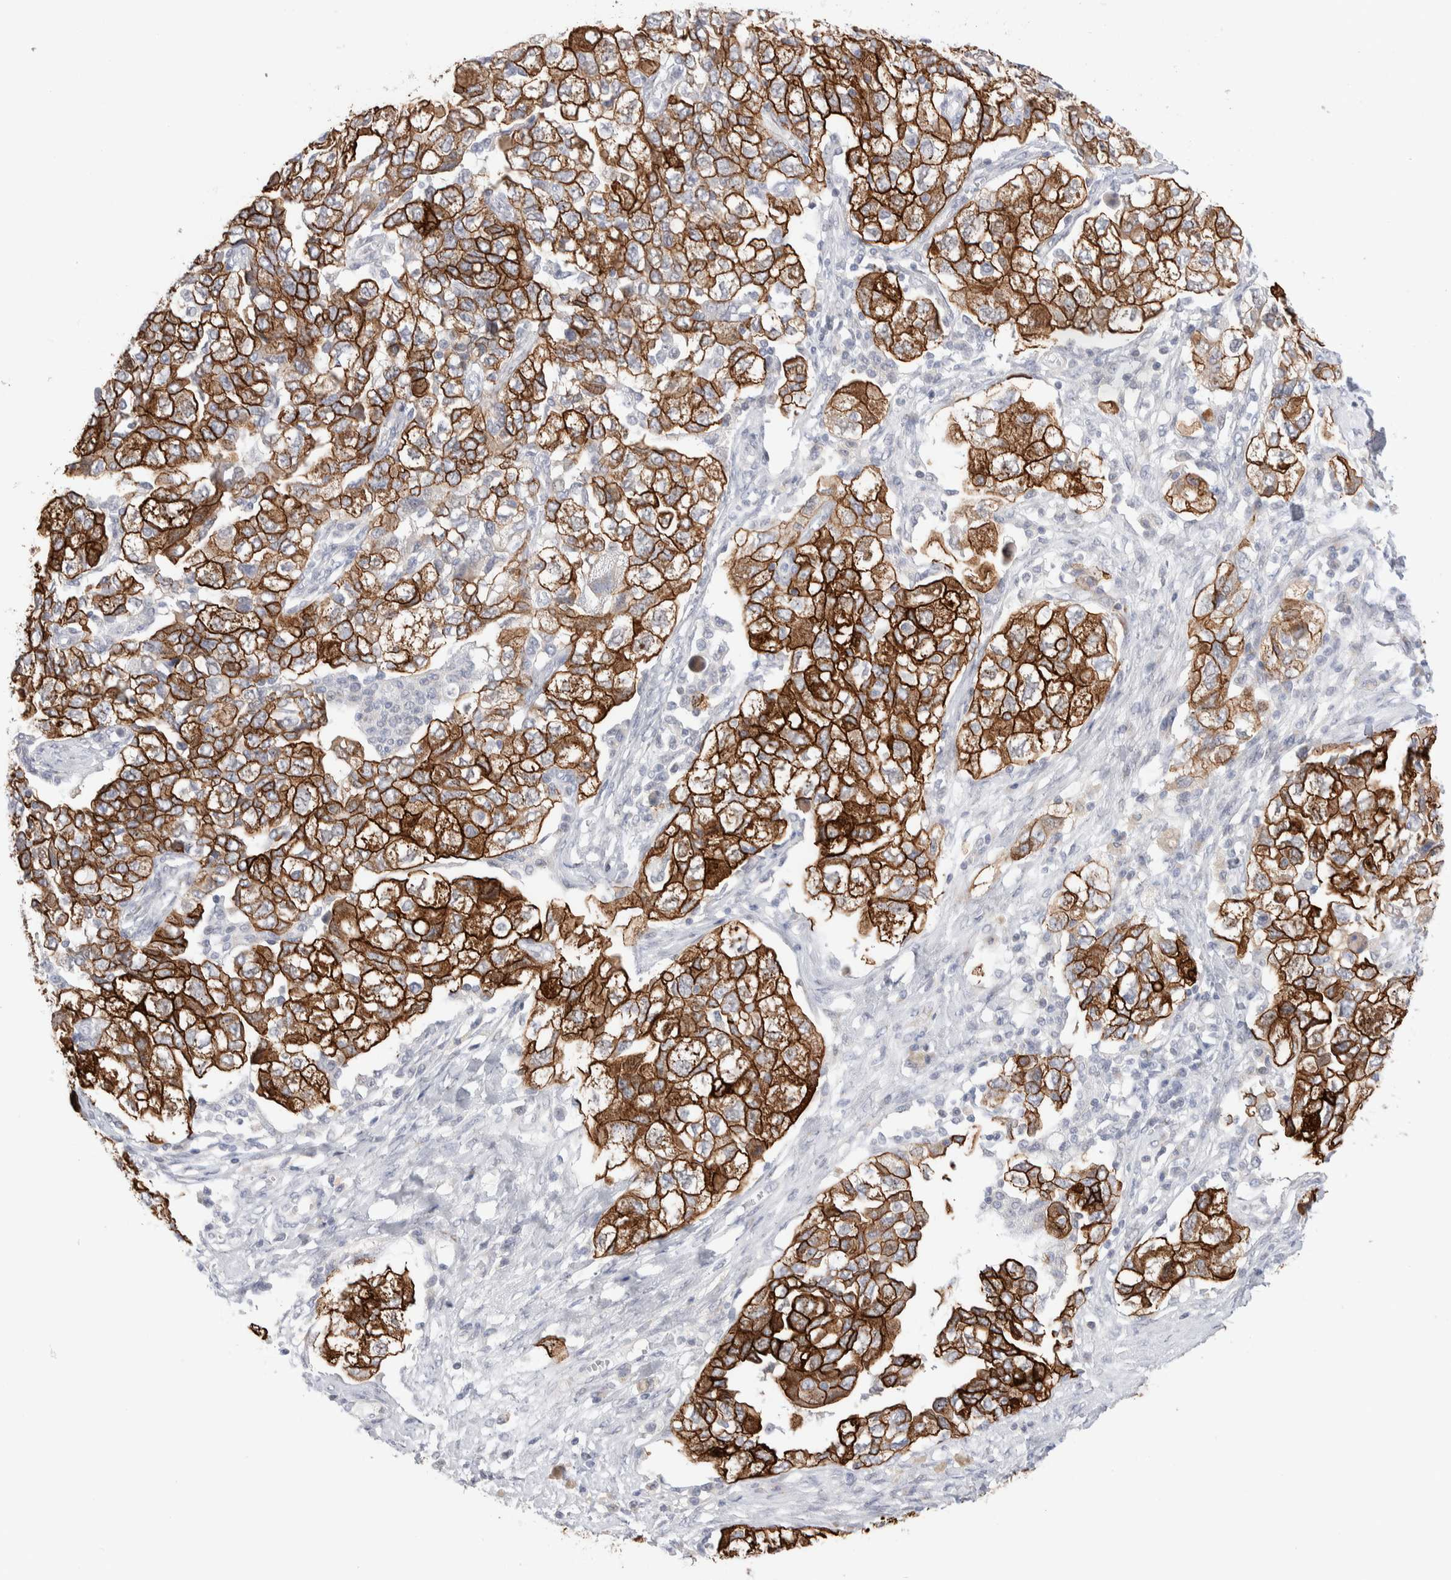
{"staining": {"intensity": "strong", "quantity": ">75%", "location": "cytoplasmic/membranous"}, "tissue": "ovarian cancer", "cell_type": "Tumor cells", "image_type": "cancer", "snomed": [{"axis": "morphology", "description": "Carcinoma, NOS"}, {"axis": "morphology", "description": "Cystadenocarcinoma, serous, NOS"}, {"axis": "topography", "description": "Ovary"}], "caption": "Immunohistochemistry (IHC) micrograph of neoplastic tissue: human carcinoma (ovarian) stained using IHC exhibits high levels of strong protein expression localized specifically in the cytoplasmic/membranous of tumor cells, appearing as a cytoplasmic/membranous brown color.", "gene": "C1orf112", "patient": {"sex": "female", "age": 69}}